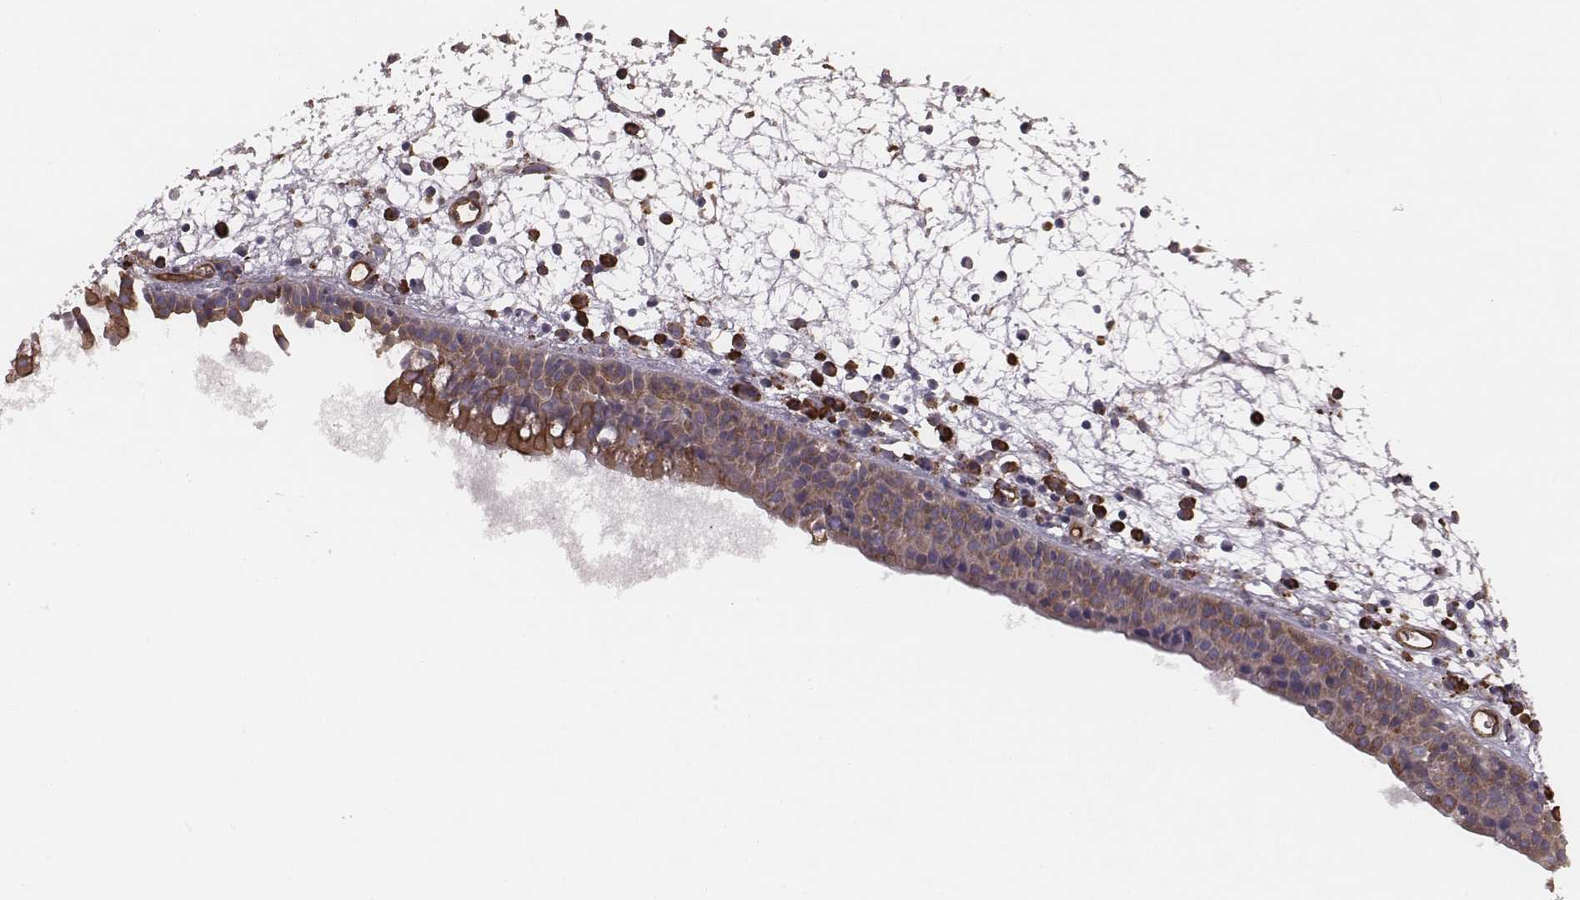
{"staining": {"intensity": "strong", "quantity": "25%-75%", "location": "cytoplasmic/membranous"}, "tissue": "nasopharynx", "cell_type": "Respiratory epithelial cells", "image_type": "normal", "snomed": [{"axis": "morphology", "description": "Normal tissue, NOS"}, {"axis": "topography", "description": "Nasopharynx"}], "caption": "Immunohistochemical staining of benign human nasopharynx reveals high levels of strong cytoplasmic/membranous expression in about 25%-75% of respiratory epithelial cells. (Stains: DAB in brown, nuclei in blue, Microscopy: brightfield microscopy at high magnification).", "gene": "PALMD", "patient": {"sex": "male", "age": 61}}